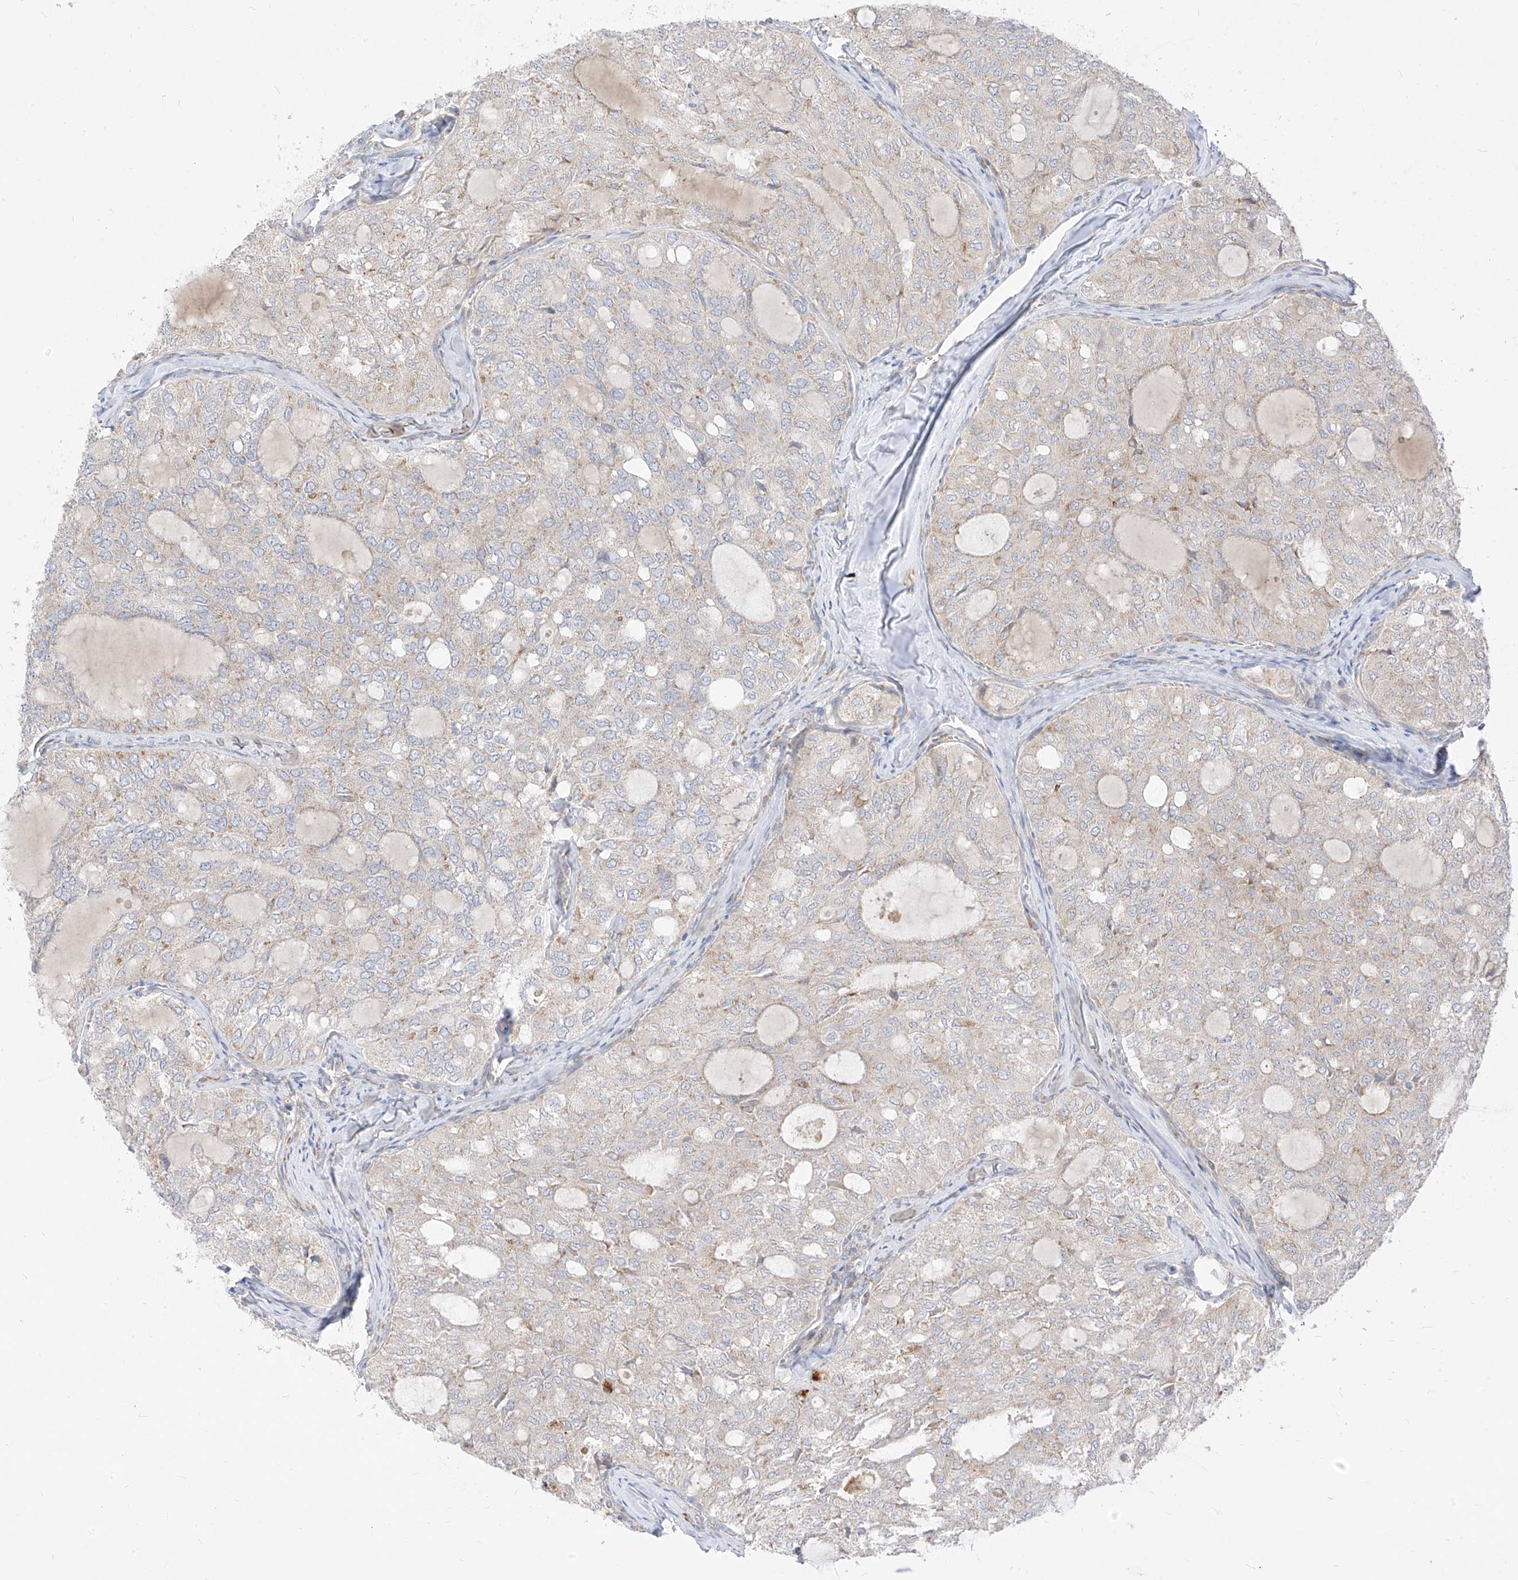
{"staining": {"intensity": "negative", "quantity": "none", "location": "none"}, "tissue": "thyroid cancer", "cell_type": "Tumor cells", "image_type": "cancer", "snomed": [{"axis": "morphology", "description": "Follicular adenoma carcinoma, NOS"}, {"axis": "topography", "description": "Thyroid gland"}], "caption": "Thyroid cancer (follicular adenoma carcinoma) was stained to show a protein in brown. There is no significant expression in tumor cells.", "gene": "STT3A", "patient": {"sex": "male", "age": 75}}